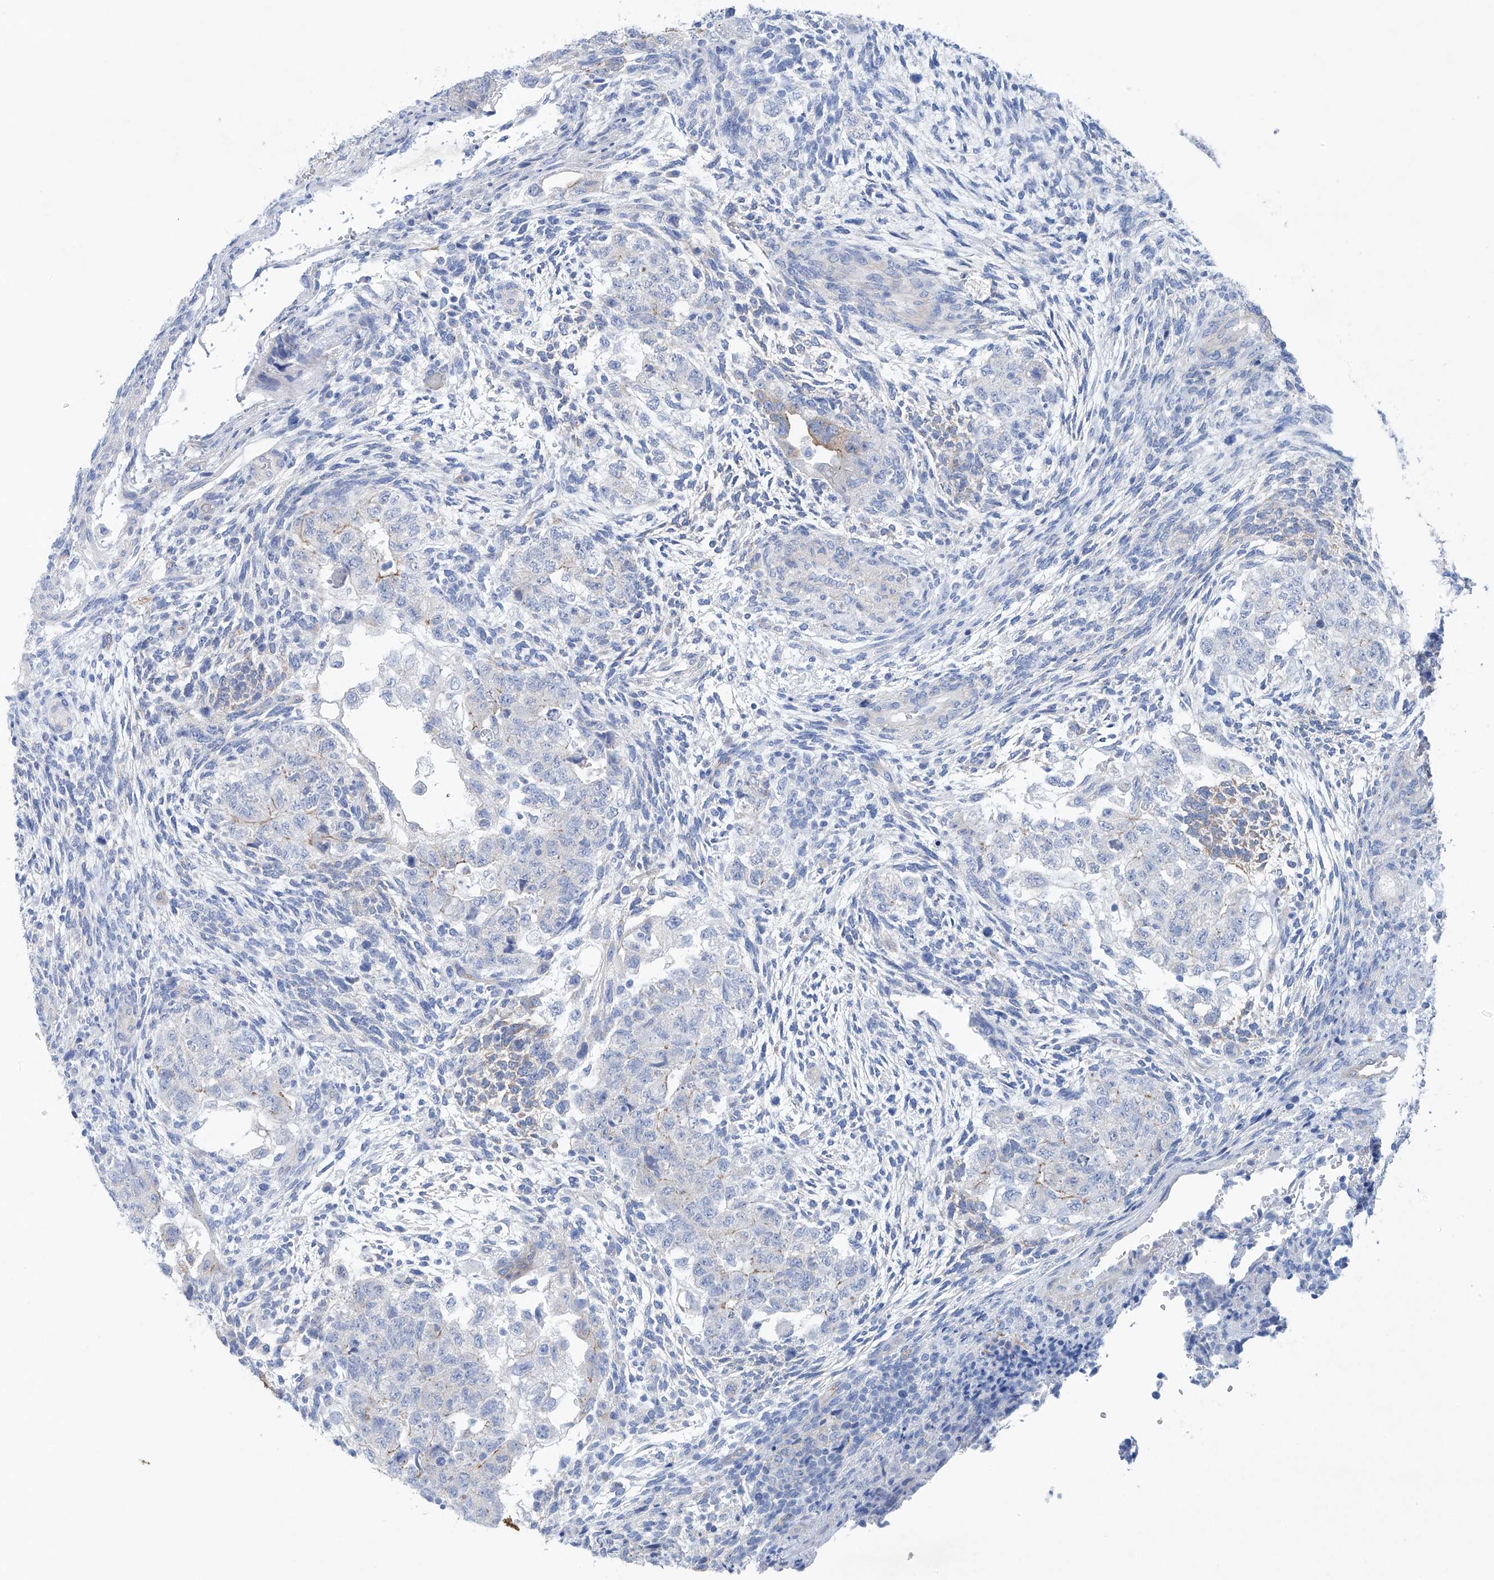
{"staining": {"intensity": "weak", "quantity": "<25%", "location": "cytoplasmic/membranous"}, "tissue": "testis cancer", "cell_type": "Tumor cells", "image_type": "cancer", "snomed": [{"axis": "morphology", "description": "Normal tissue, NOS"}, {"axis": "morphology", "description": "Carcinoma, Embryonal, NOS"}, {"axis": "topography", "description": "Testis"}], "caption": "Tumor cells are negative for brown protein staining in embryonal carcinoma (testis).", "gene": "MAGI1", "patient": {"sex": "male", "age": 36}}